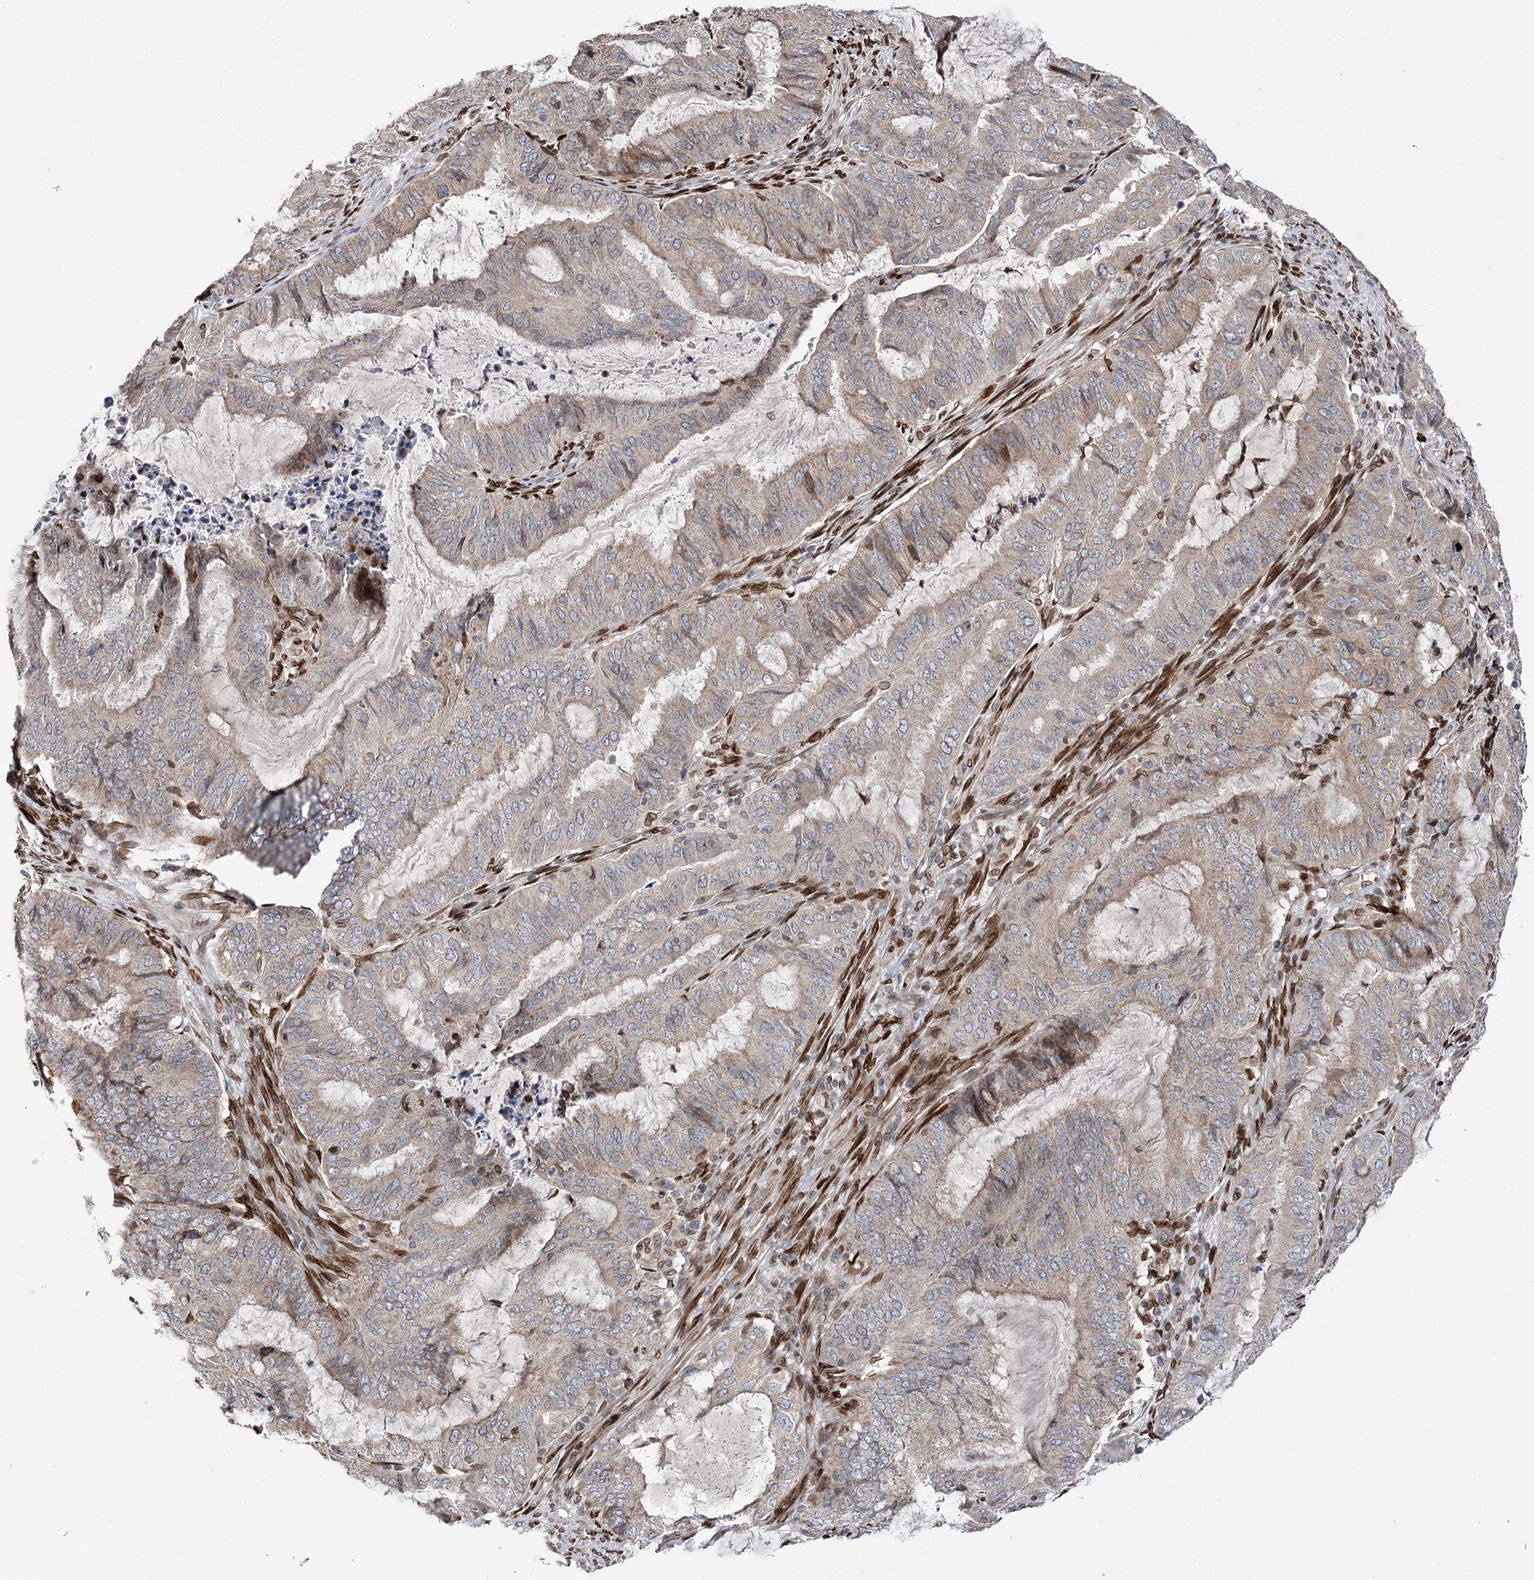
{"staining": {"intensity": "negative", "quantity": "none", "location": "none"}, "tissue": "endometrial cancer", "cell_type": "Tumor cells", "image_type": "cancer", "snomed": [{"axis": "morphology", "description": "Adenocarcinoma, NOS"}, {"axis": "topography", "description": "Endometrium"}], "caption": "There is no significant positivity in tumor cells of endometrial cancer.", "gene": "CFAP46", "patient": {"sex": "female", "age": 51}}